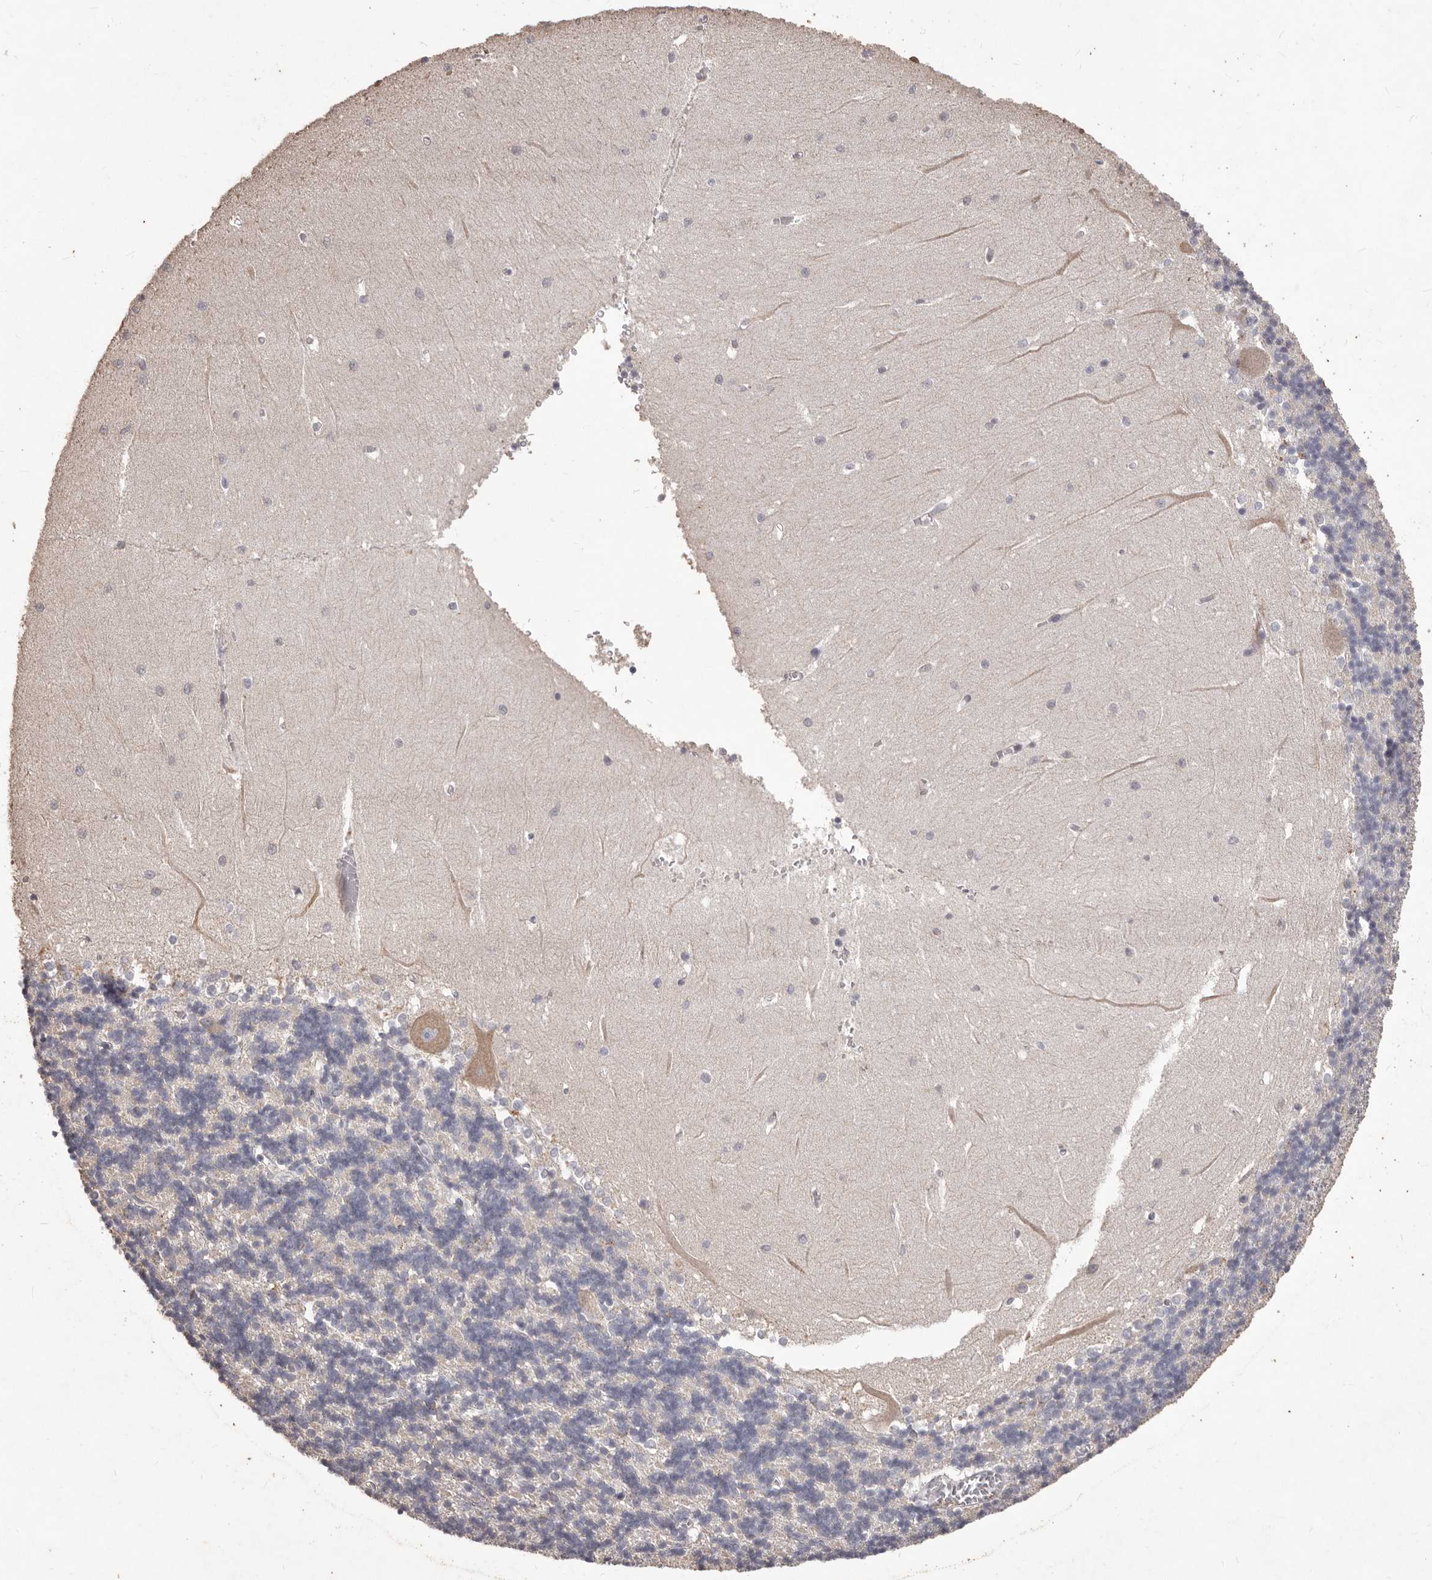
{"staining": {"intensity": "negative", "quantity": "none", "location": "none"}, "tissue": "cerebellum", "cell_type": "Cells in granular layer", "image_type": "normal", "snomed": [{"axis": "morphology", "description": "Normal tissue, NOS"}, {"axis": "topography", "description": "Cerebellum"}], "caption": "Cerebellum was stained to show a protein in brown. There is no significant positivity in cells in granular layer. (DAB (3,3'-diaminobenzidine) immunohistochemistry, high magnification).", "gene": "PRSS27", "patient": {"sex": "male", "age": 37}}